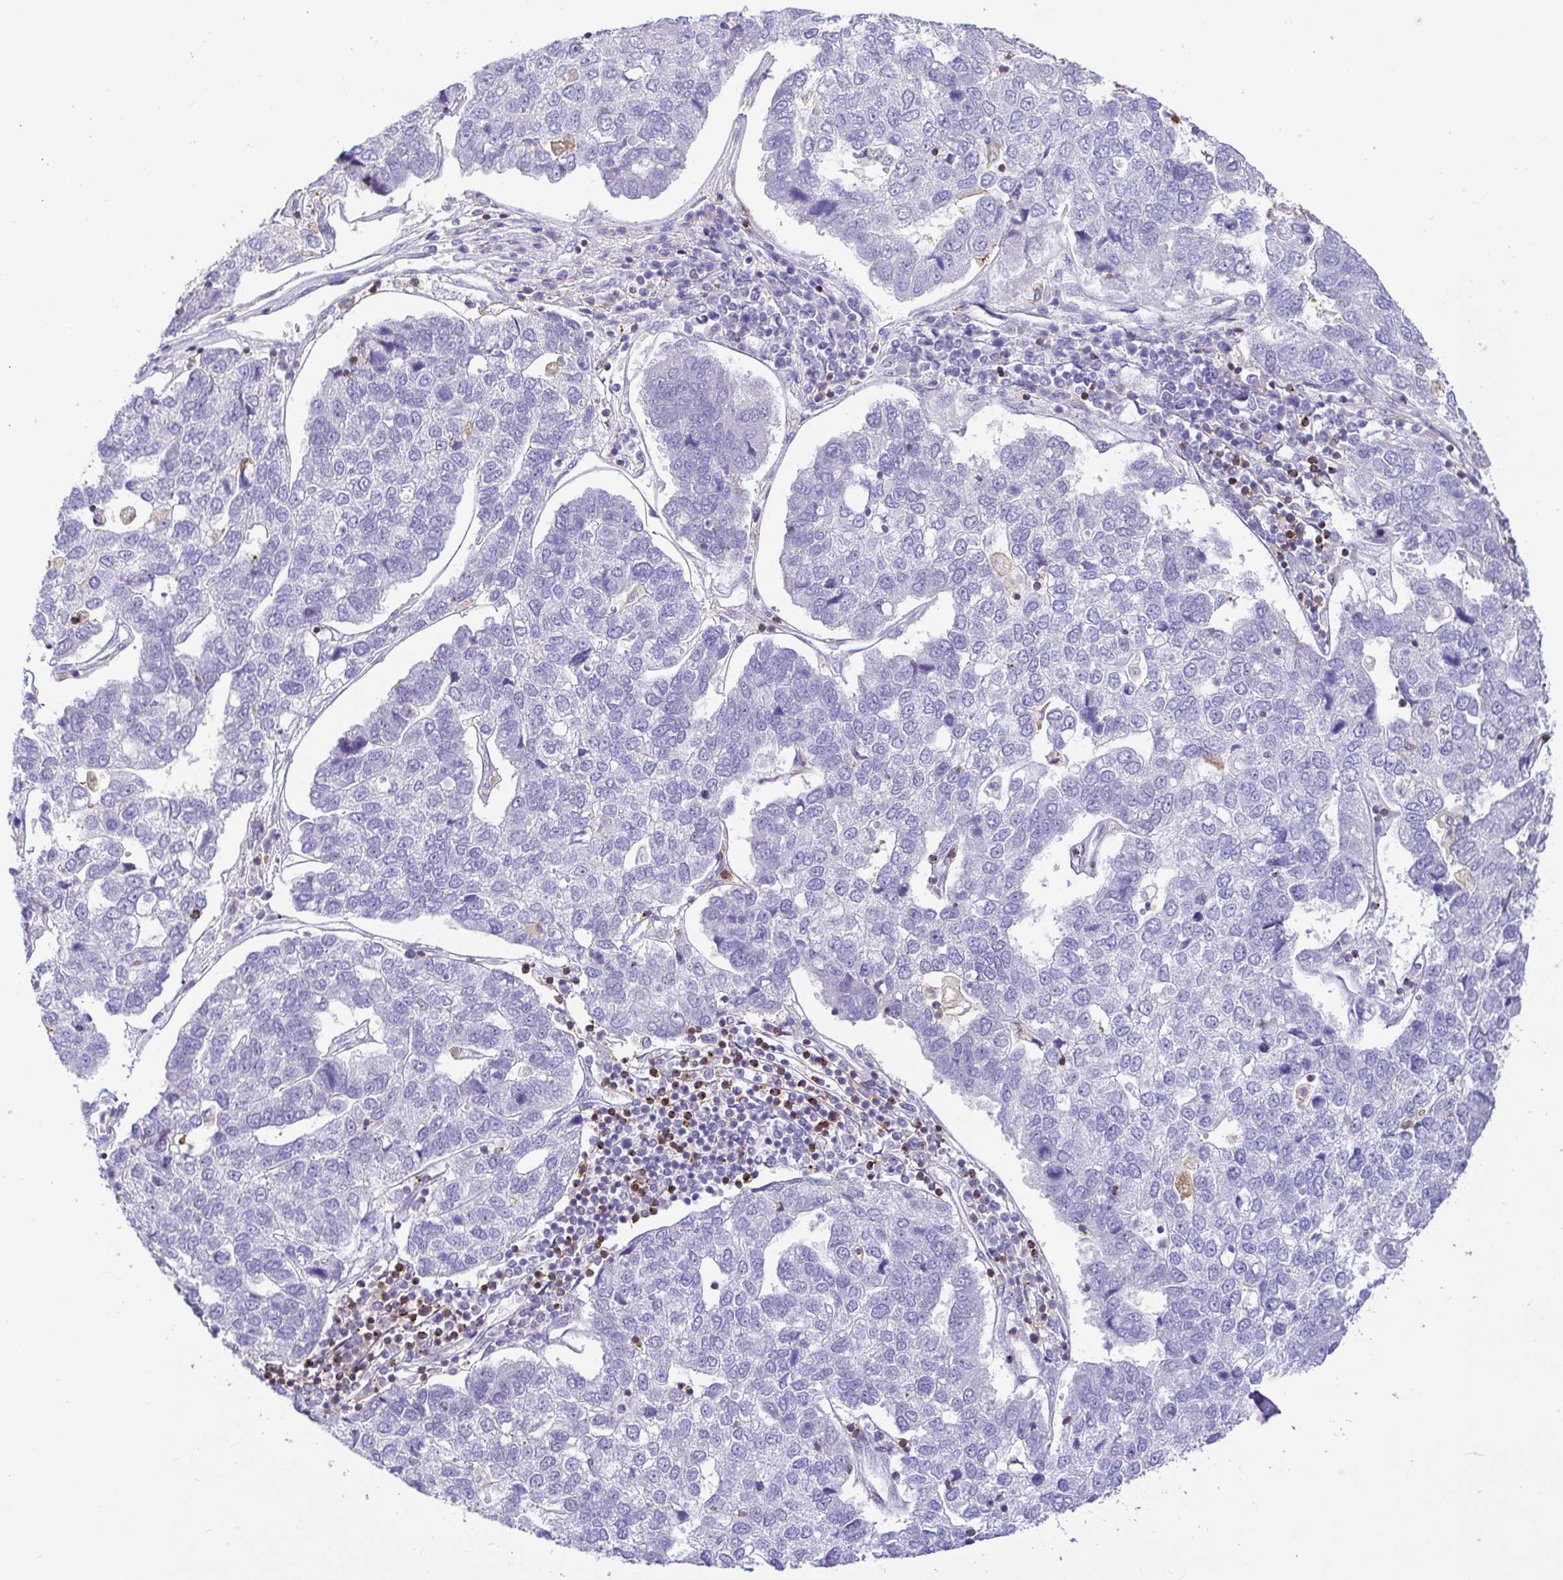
{"staining": {"intensity": "negative", "quantity": "none", "location": "none"}, "tissue": "pancreatic cancer", "cell_type": "Tumor cells", "image_type": "cancer", "snomed": [{"axis": "morphology", "description": "Adenocarcinoma, NOS"}, {"axis": "topography", "description": "Pancreas"}], "caption": "This is a image of immunohistochemistry (IHC) staining of adenocarcinoma (pancreatic), which shows no positivity in tumor cells.", "gene": "SKAP1", "patient": {"sex": "female", "age": 61}}